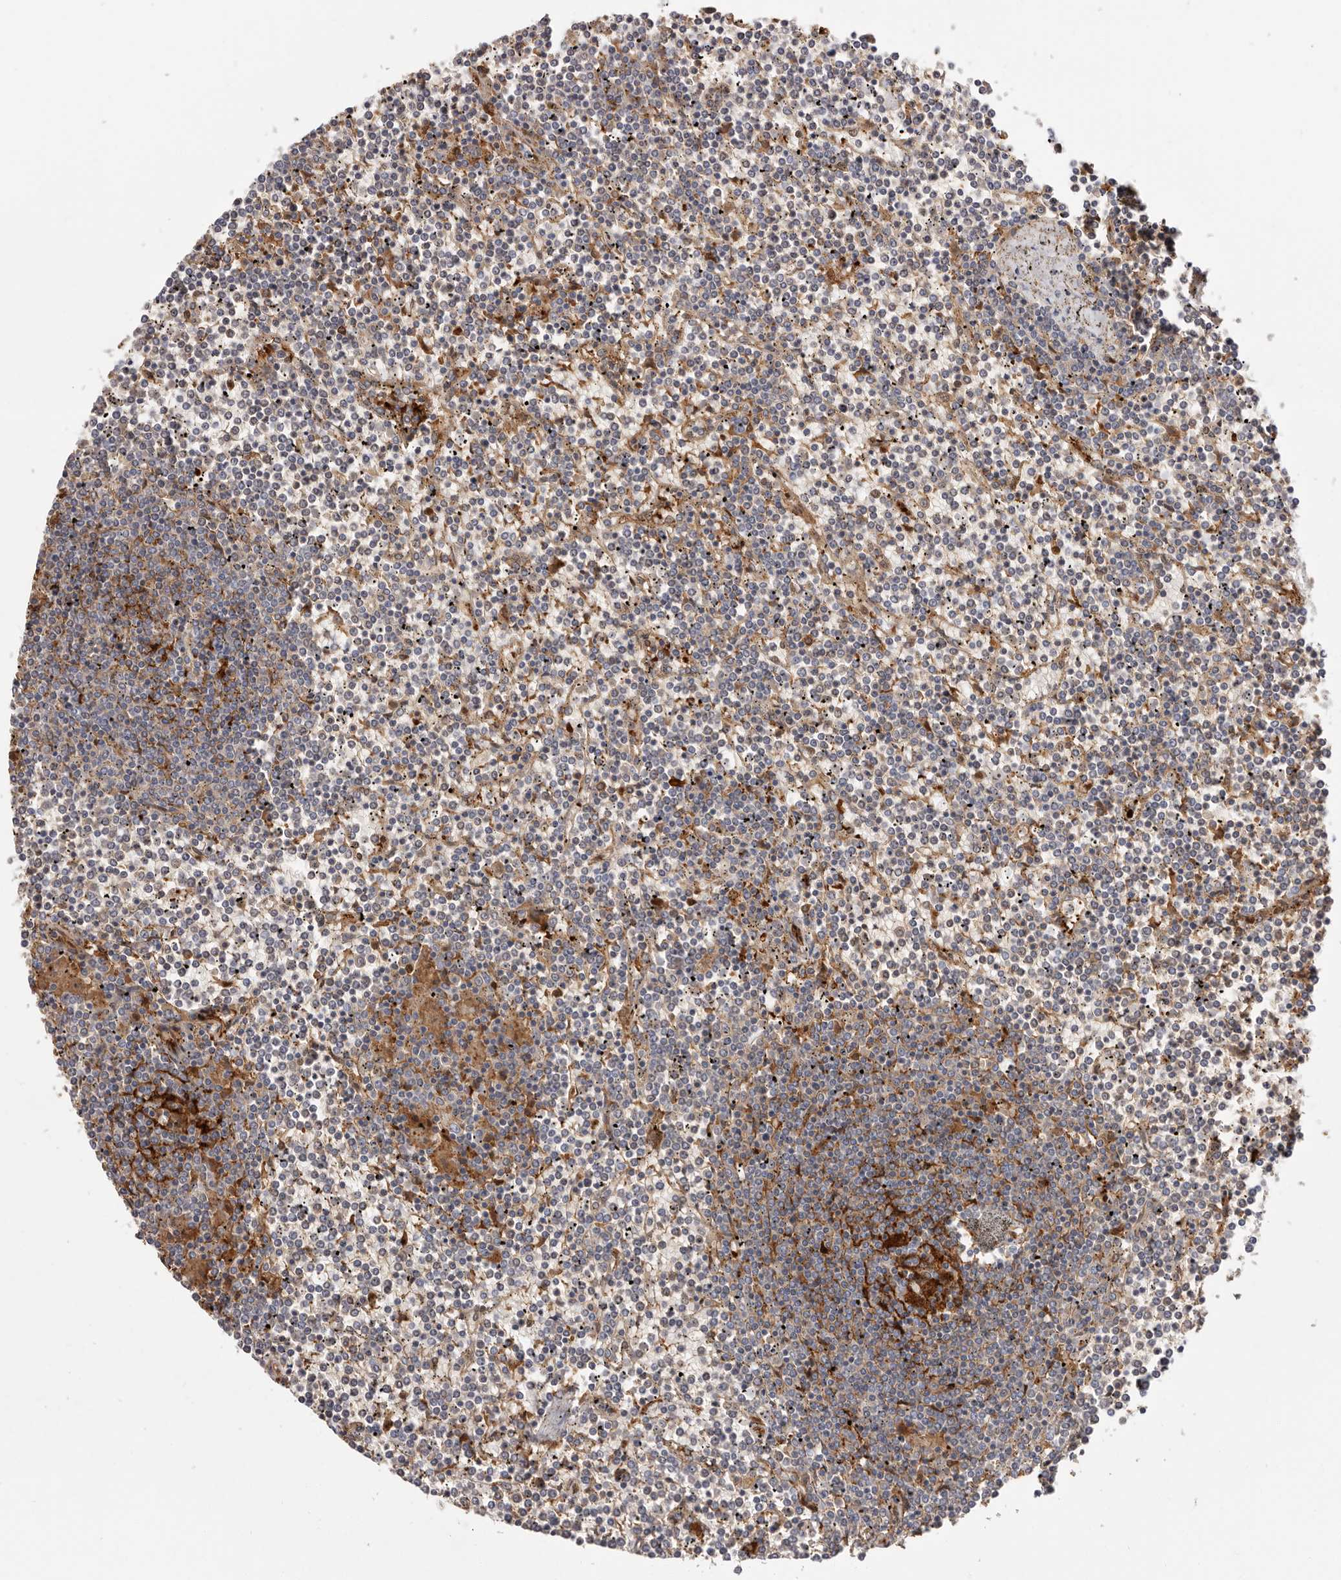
{"staining": {"intensity": "negative", "quantity": "none", "location": "none"}, "tissue": "lymphoma", "cell_type": "Tumor cells", "image_type": "cancer", "snomed": [{"axis": "morphology", "description": "Malignant lymphoma, non-Hodgkin's type, Low grade"}, {"axis": "topography", "description": "Spleen"}], "caption": "Tumor cells are negative for brown protein staining in malignant lymphoma, non-Hodgkin's type (low-grade).", "gene": "LAP3", "patient": {"sex": "female", "age": 19}}